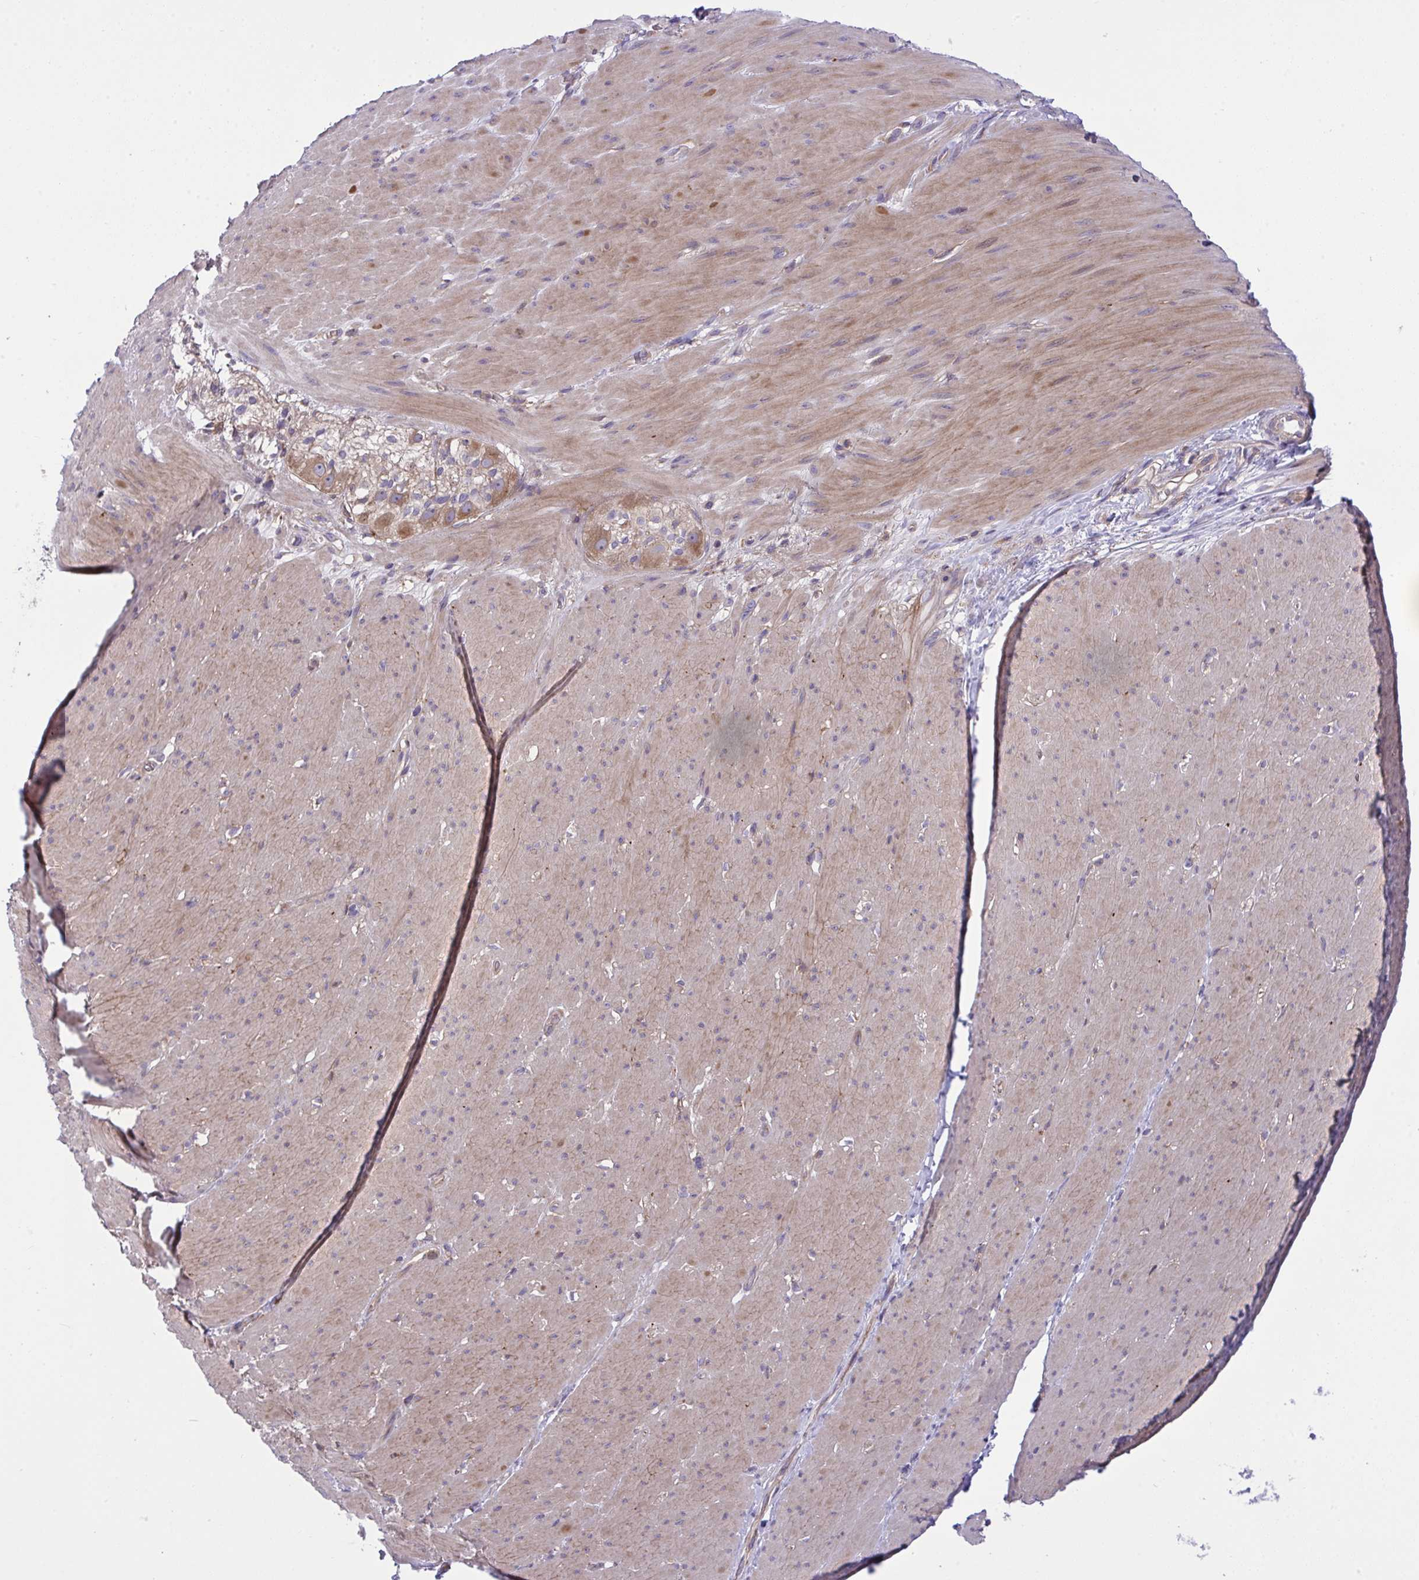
{"staining": {"intensity": "moderate", "quantity": "25%-75%", "location": "cytoplasmic/membranous"}, "tissue": "smooth muscle", "cell_type": "Smooth muscle cells", "image_type": "normal", "snomed": [{"axis": "morphology", "description": "Normal tissue, NOS"}, {"axis": "topography", "description": "Smooth muscle"}, {"axis": "topography", "description": "Rectum"}], "caption": "The photomicrograph reveals staining of normal smooth muscle, revealing moderate cytoplasmic/membranous protein expression (brown color) within smooth muscle cells.", "gene": "GRB14", "patient": {"sex": "male", "age": 53}}